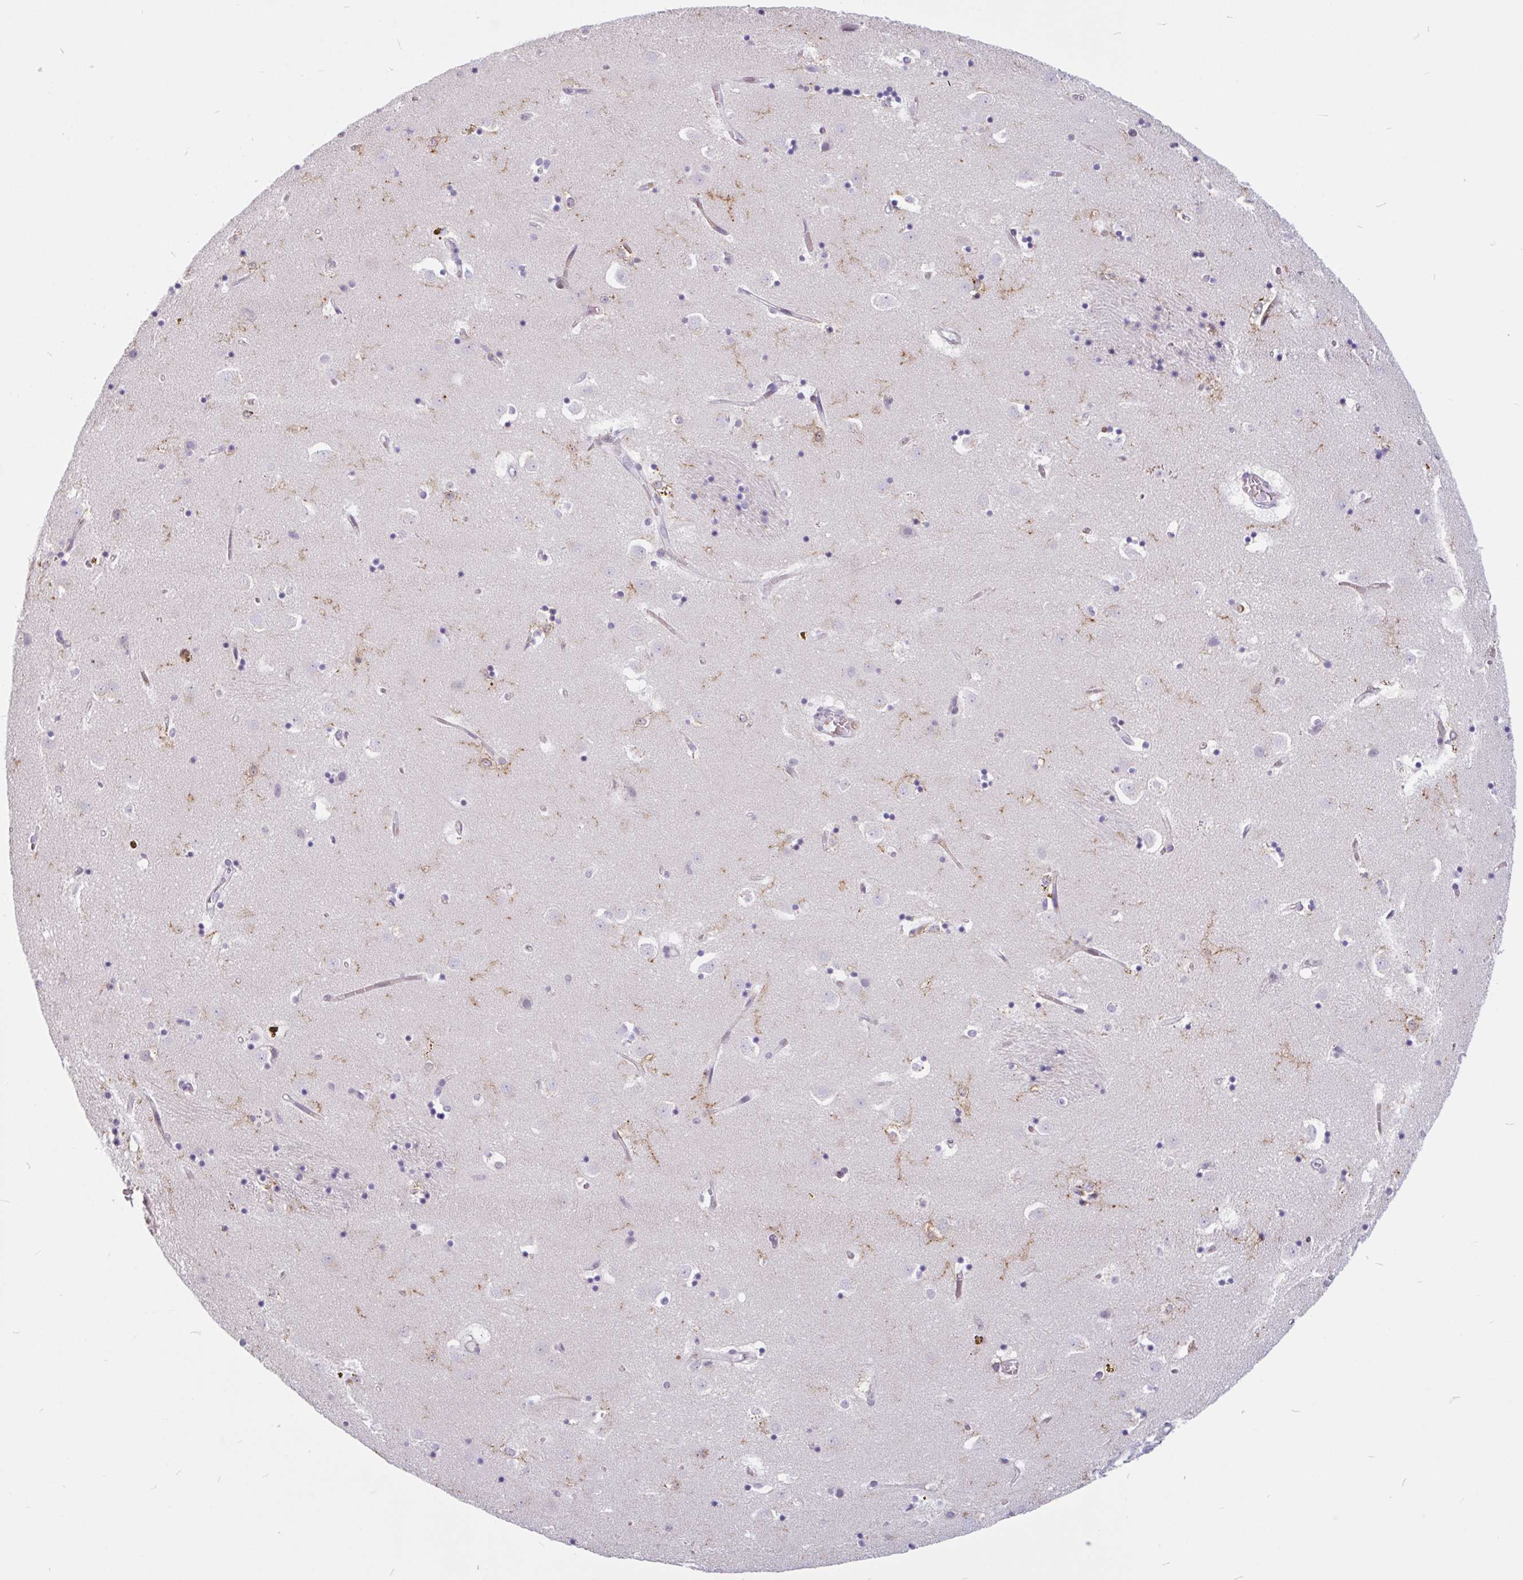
{"staining": {"intensity": "moderate", "quantity": "<25%", "location": "cytoplasmic/membranous"}, "tissue": "caudate", "cell_type": "Glial cells", "image_type": "normal", "snomed": [{"axis": "morphology", "description": "Normal tissue, NOS"}, {"axis": "topography", "description": "Lateral ventricle wall"}], "caption": "DAB (3,3'-diaminobenzidine) immunohistochemical staining of unremarkable caudate demonstrates moderate cytoplasmic/membranous protein positivity in approximately <25% of glial cells.", "gene": "TMEM119", "patient": {"sex": "male", "age": 58}}